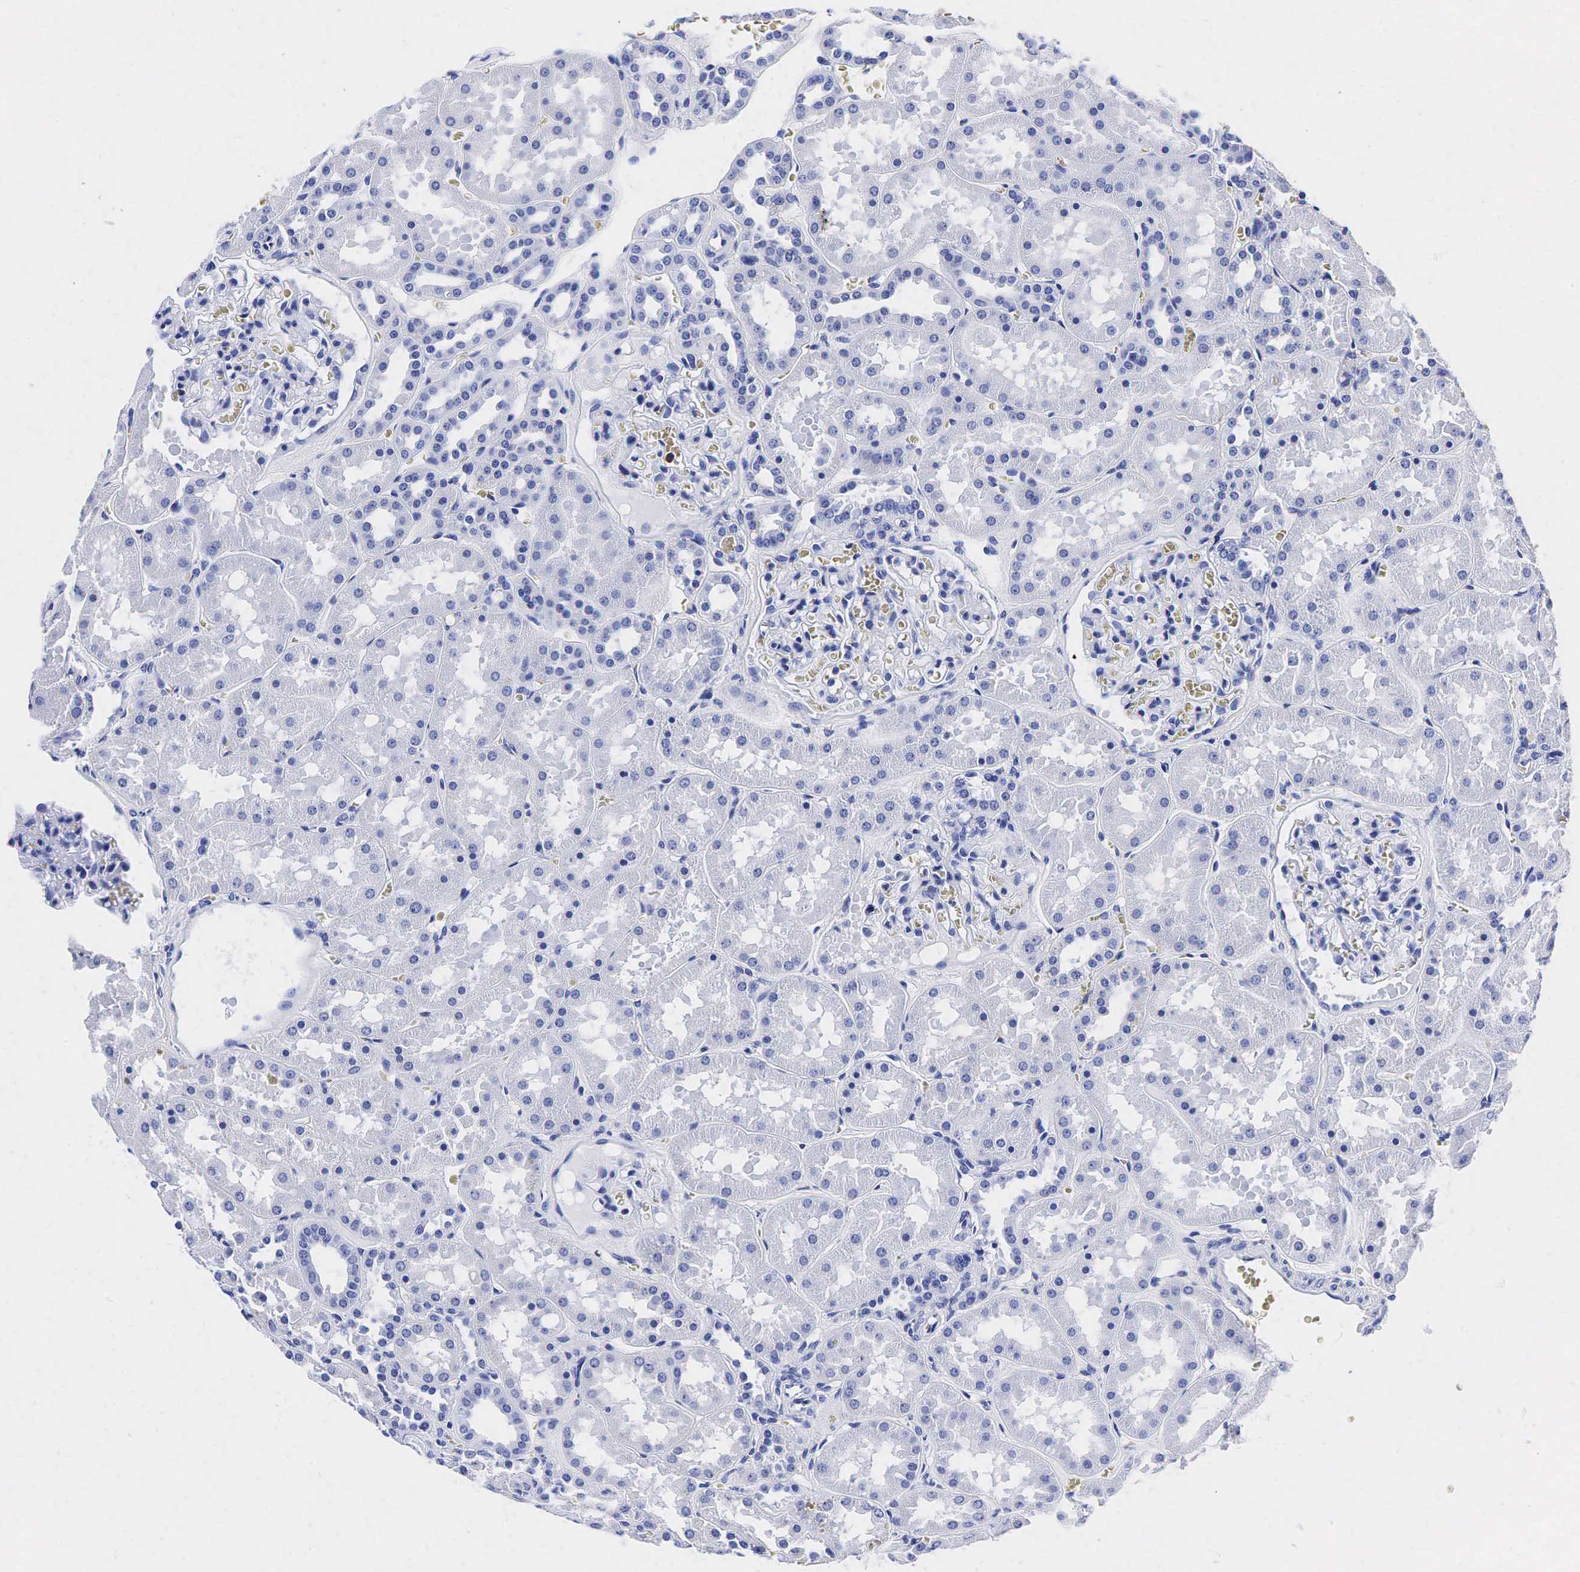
{"staining": {"intensity": "negative", "quantity": "none", "location": "none"}, "tissue": "kidney", "cell_type": "Cells in glomeruli", "image_type": "normal", "snomed": [{"axis": "morphology", "description": "Normal tissue, NOS"}, {"axis": "topography", "description": "Kidney"}], "caption": "A high-resolution micrograph shows immunohistochemistry (IHC) staining of unremarkable kidney, which exhibits no significant staining in cells in glomeruli. The staining is performed using DAB brown chromogen with nuclei counter-stained in using hematoxylin.", "gene": "TG", "patient": {"sex": "female", "age": 52}}